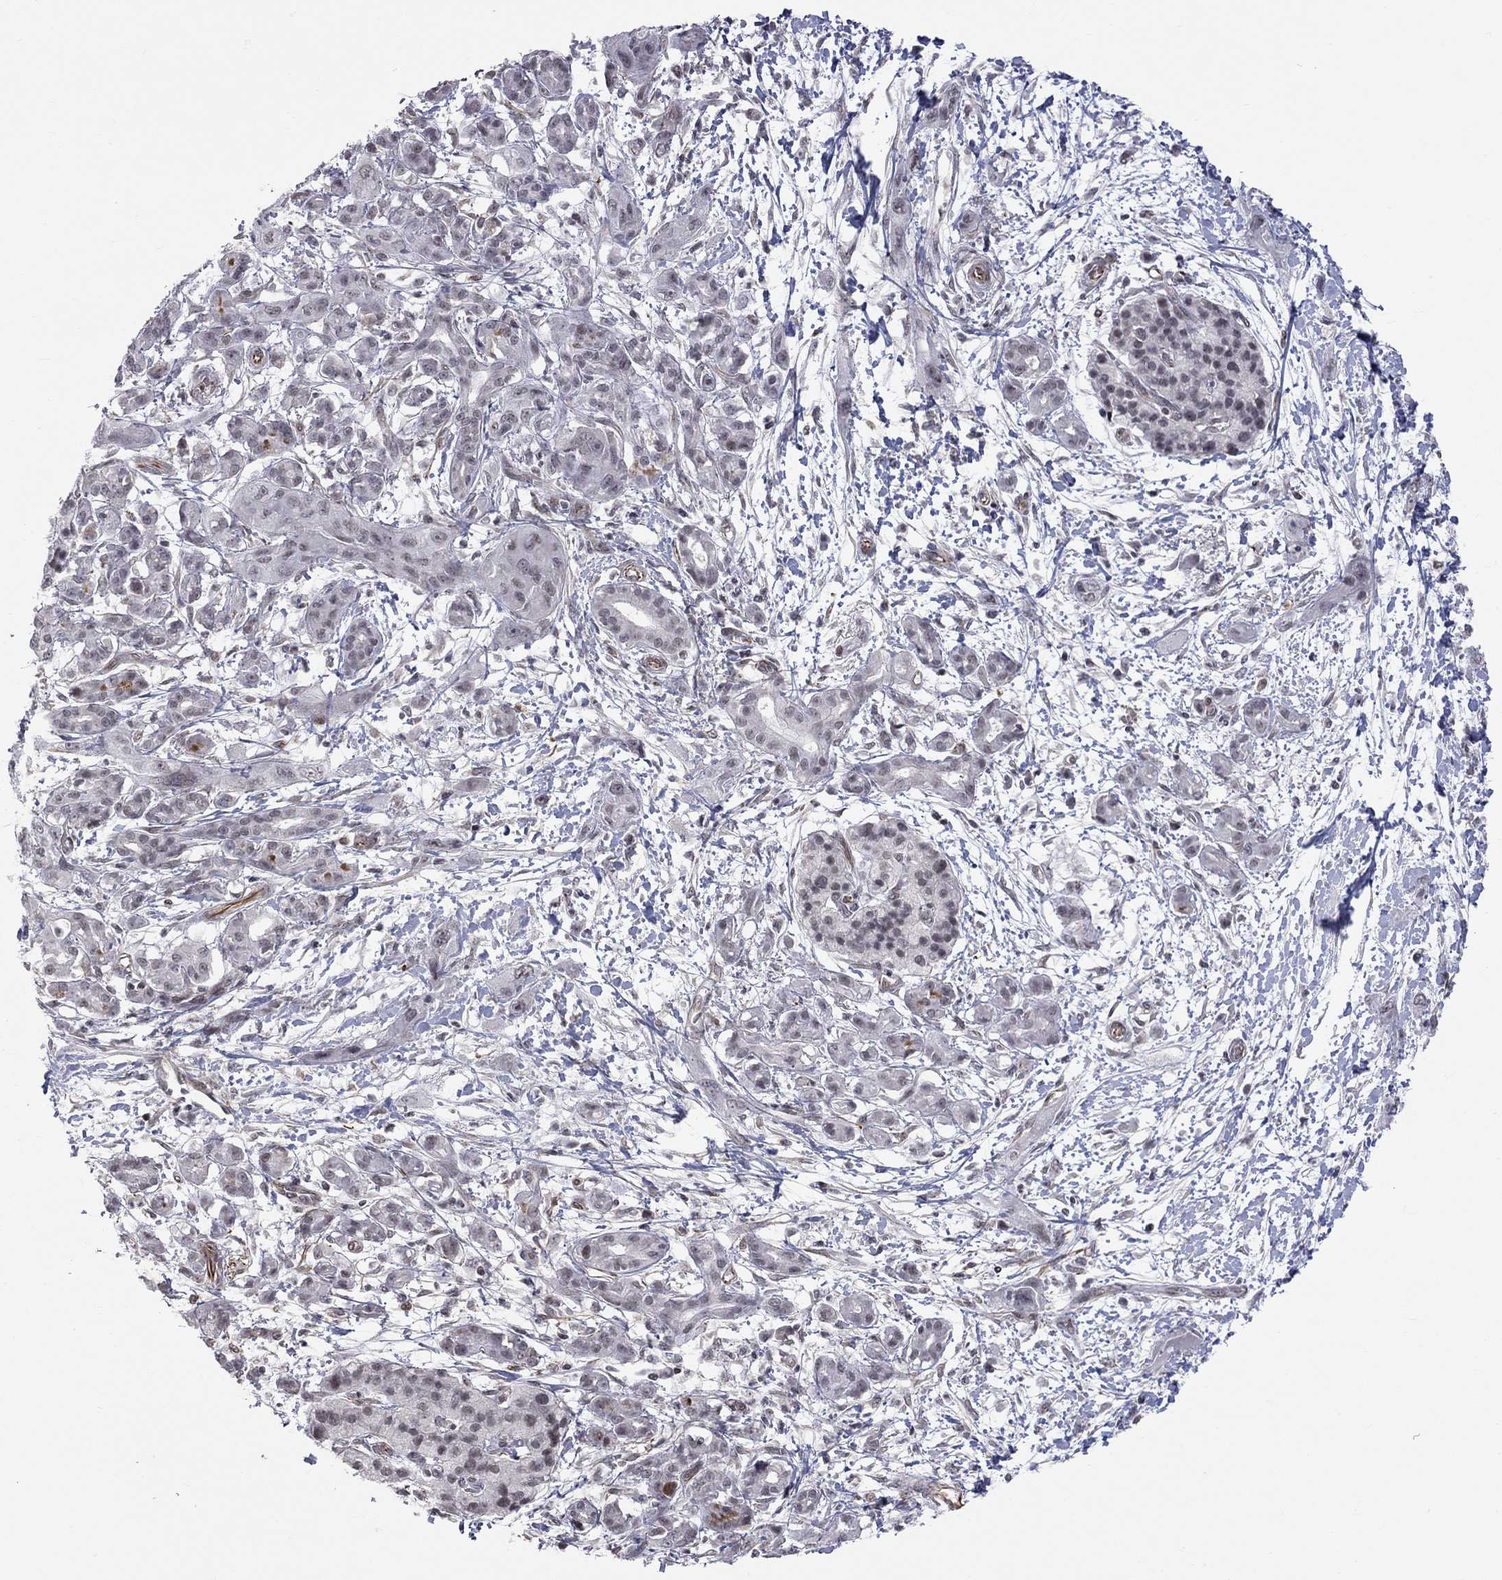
{"staining": {"intensity": "negative", "quantity": "none", "location": "none"}, "tissue": "pancreatic cancer", "cell_type": "Tumor cells", "image_type": "cancer", "snomed": [{"axis": "morphology", "description": "Adenocarcinoma, NOS"}, {"axis": "topography", "description": "Pancreas"}], "caption": "Immunohistochemical staining of pancreatic cancer reveals no significant expression in tumor cells. Nuclei are stained in blue.", "gene": "MTNR1B", "patient": {"sex": "male", "age": 72}}